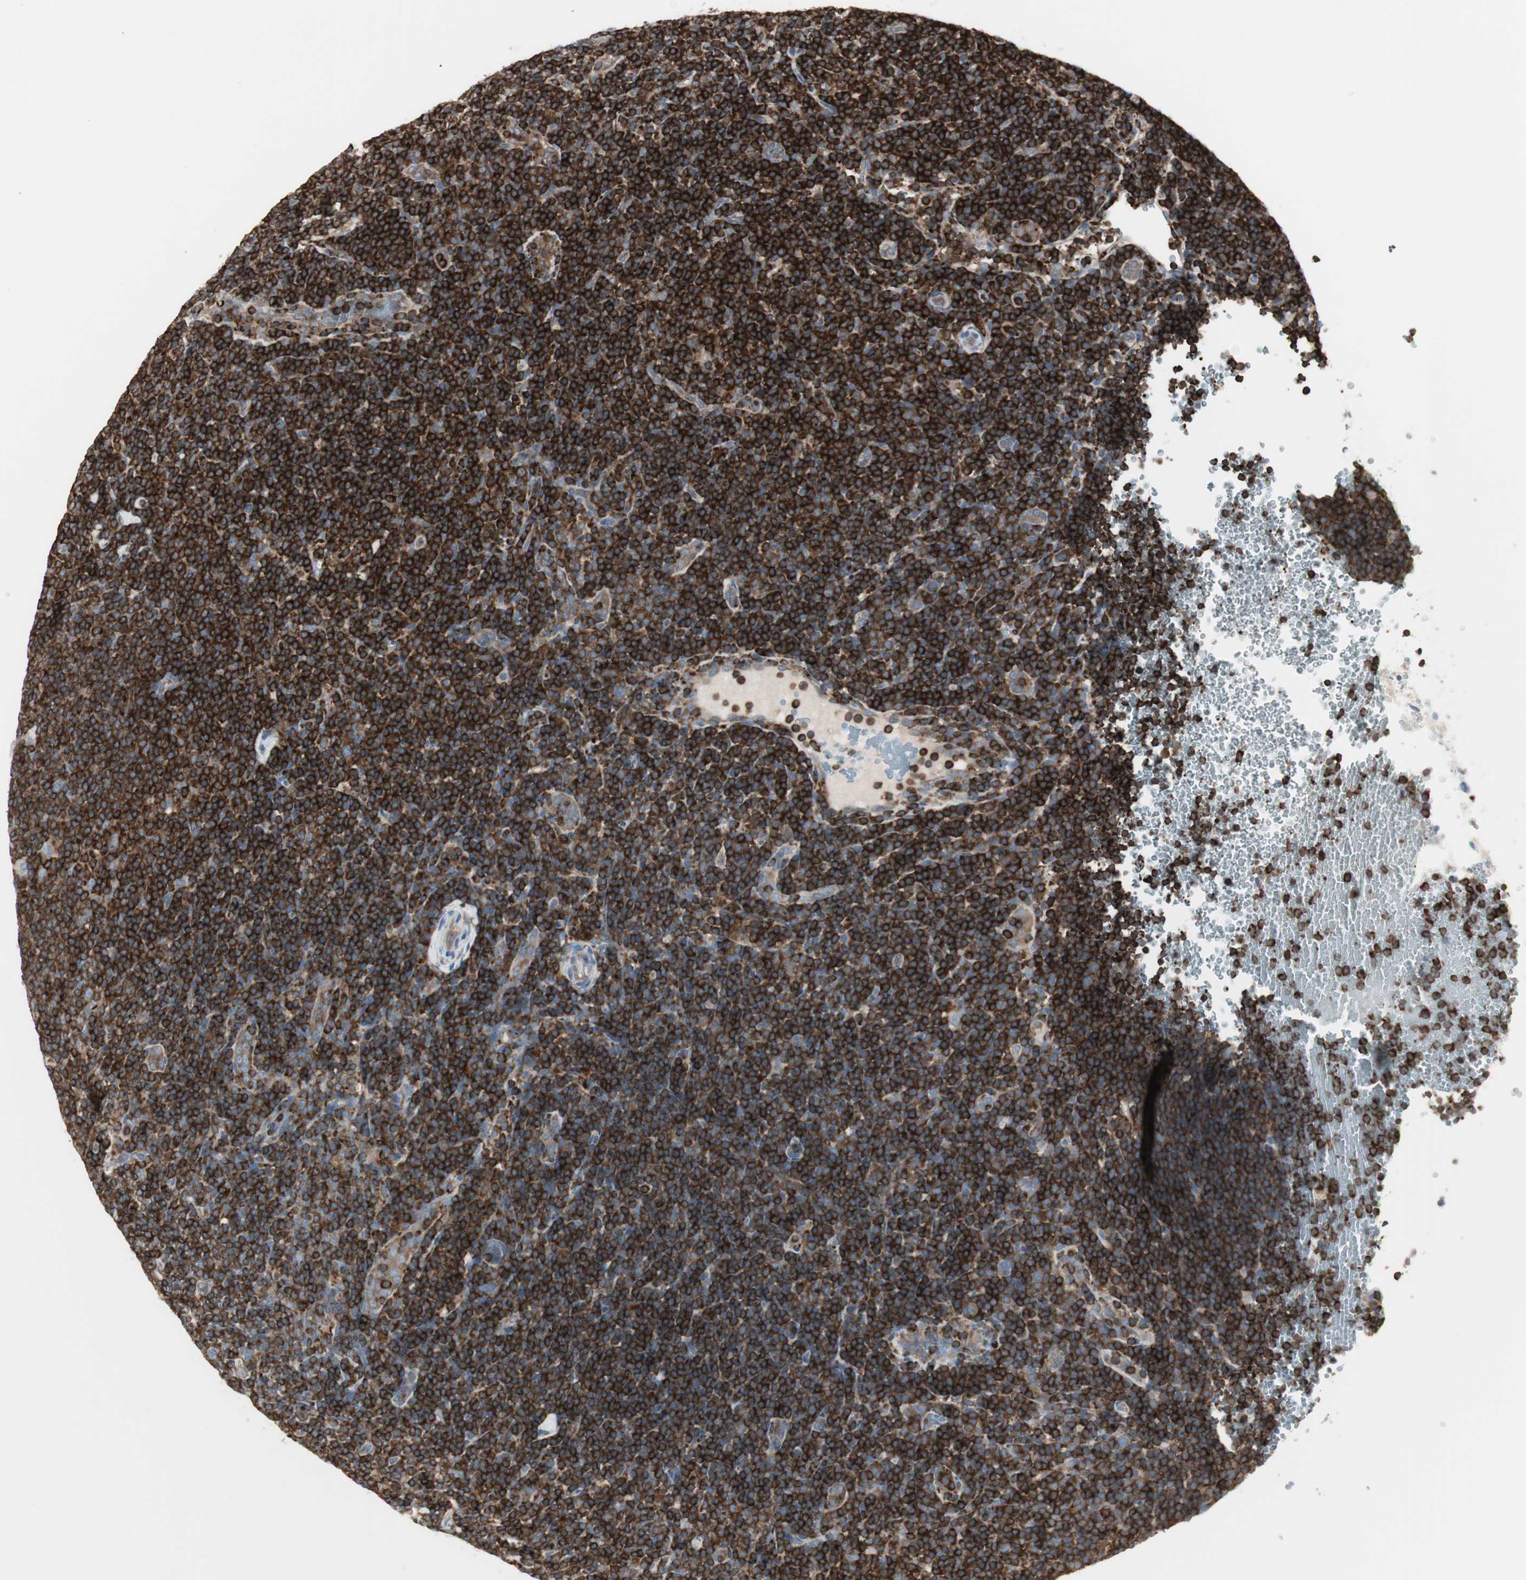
{"staining": {"intensity": "moderate", "quantity": "25%-75%", "location": "cytoplasmic/membranous"}, "tissue": "lymphoma", "cell_type": "Tumor cells", "image_type": "cancer", "snomed": [{"axis": "morphology", "description": "Hodgkin's disease, NOS"}, {"axis": "topography", "description": "Lymph node"}], "caption": "An immunohistochemistry image of neoplastic tissue is shown. Protein staining in brown highlights moderate cytoplasmic/membranous positivity in lymphoma within tumor cells.", "gene": "ARHGEF1", "patient": {"sex": "female", "age": 57}}